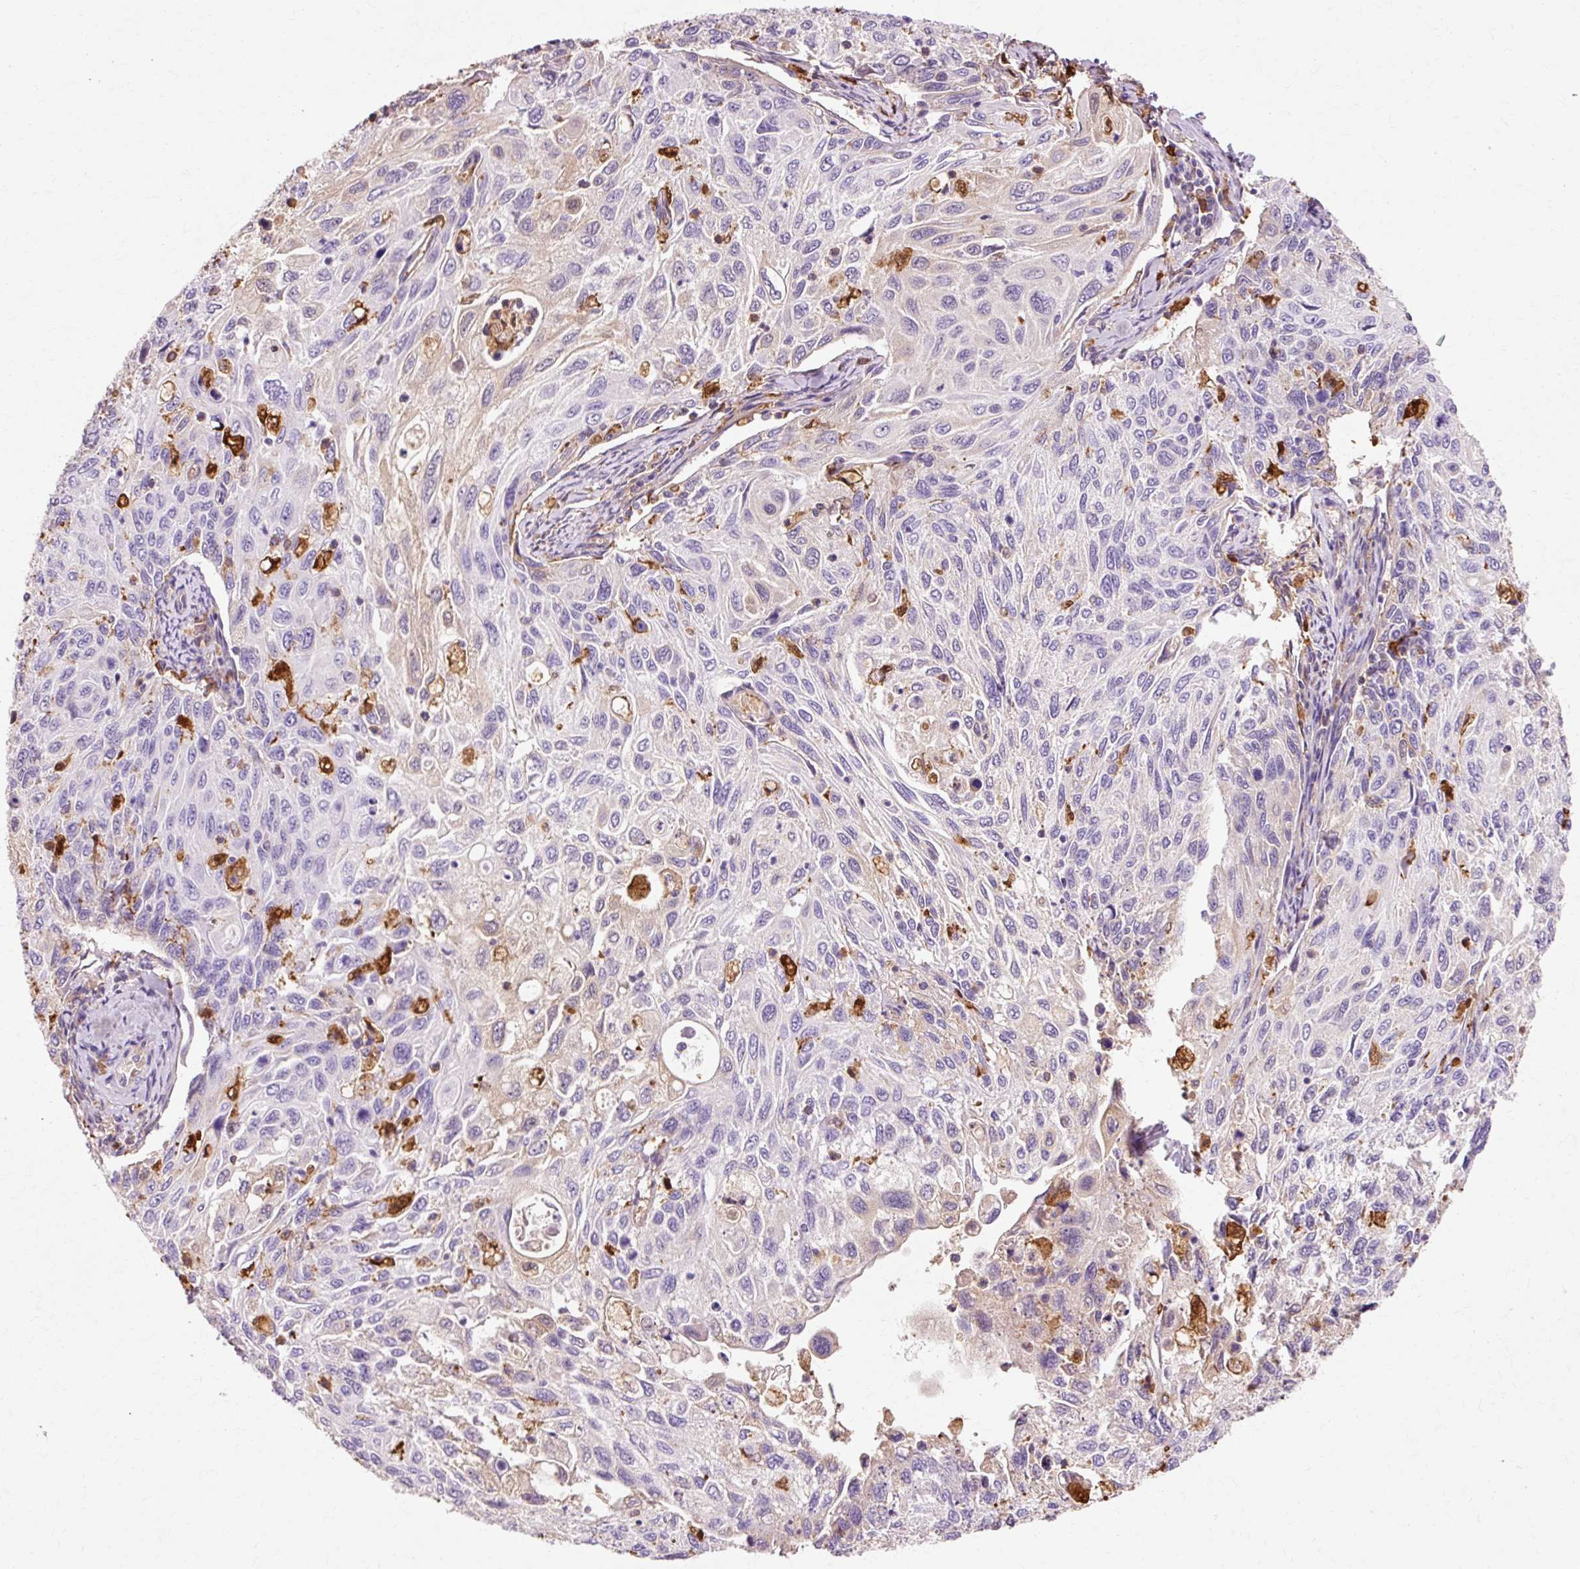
{"staining": {"intensity": "negative", "quantity": "none", "location": "none"}, "tissue": "cervical cancer", "cell_type": "Tumor cells", "image_type": "cancer", "snomed": [{"axis": "morphology", "description": "Squamous cell carcinoma, NOS"}, {"axis": "topography", "description": "Cervix"}], "caption": "Cervical squamous cell carcinoma was stained to show a protein in brown. There is no significant positivity in tumor cells.", "gene": "GPX1", "patient": {"sex": "female", "age": 70}}